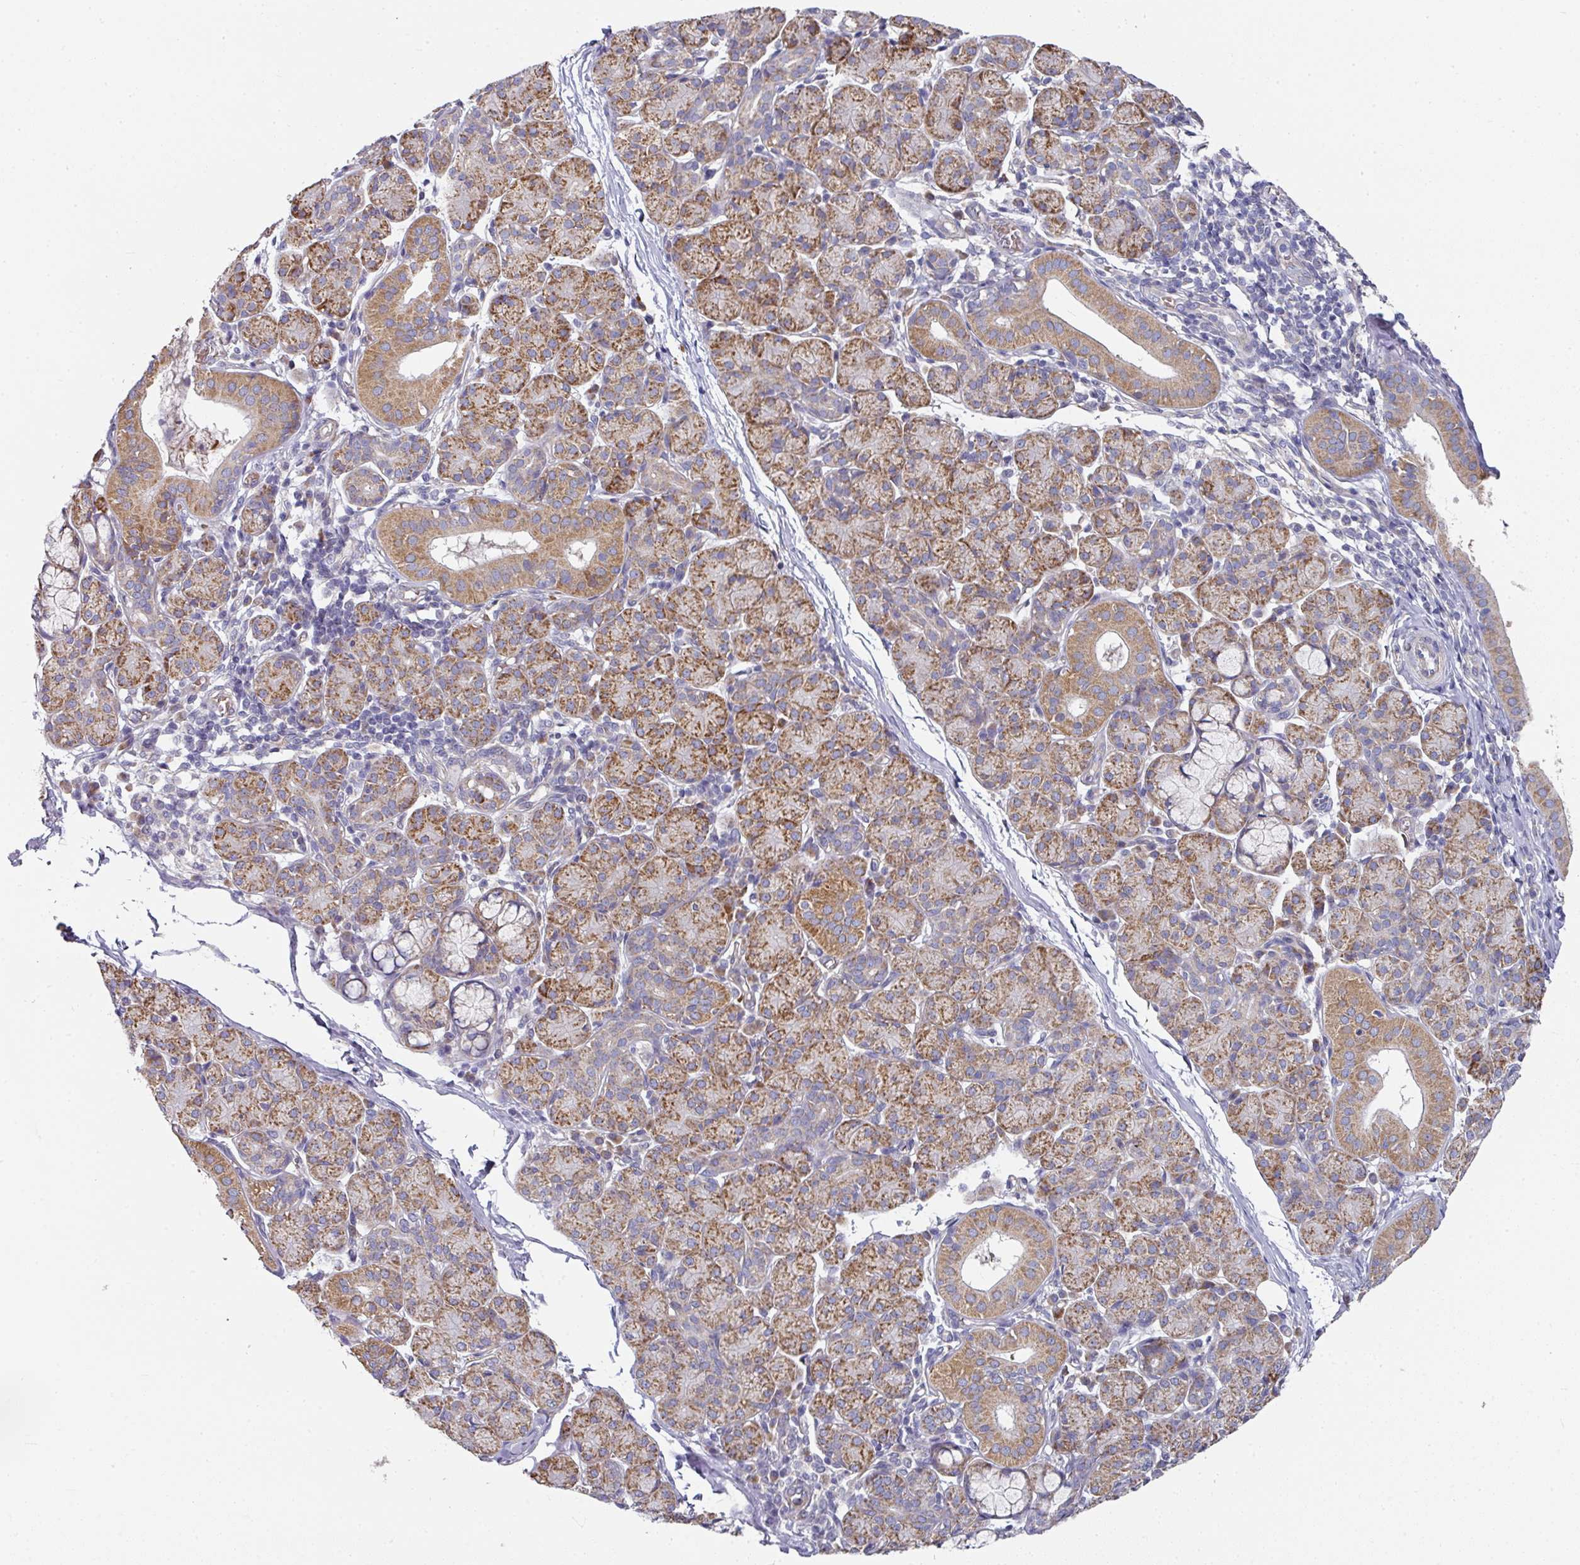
{"staining": {"intensity": "moderate", "quantity": "25%-75%", "location": "cytoplasmic/membranous"}, "tissue": "salivary gland", "cell_type": "Glandular cells", "image_type": "normal", "snomed": [{"axis": "morphology", "description": "Normal tissue, NOS"}, {"axis": "morphology", "description": "Inflammation, NOS"}, {"axis": "topography", "description": "Lymph node"}, {"axis": "topography", "description": "Salivary gland"}], "caption": "Glandular cells exhibit medium levels of moderate cytoplasmic/membranous expression in approximately 25%-75% of cells in normal human salivary gland. The staining was performed using DAB (3,3'-diaminobenzidine), with brown indicating positive protein expression. Nuclei are stained blue with hematoxylin.", "gene": "PYROXD2", "patient": {"sex": "male", "age": 3}}